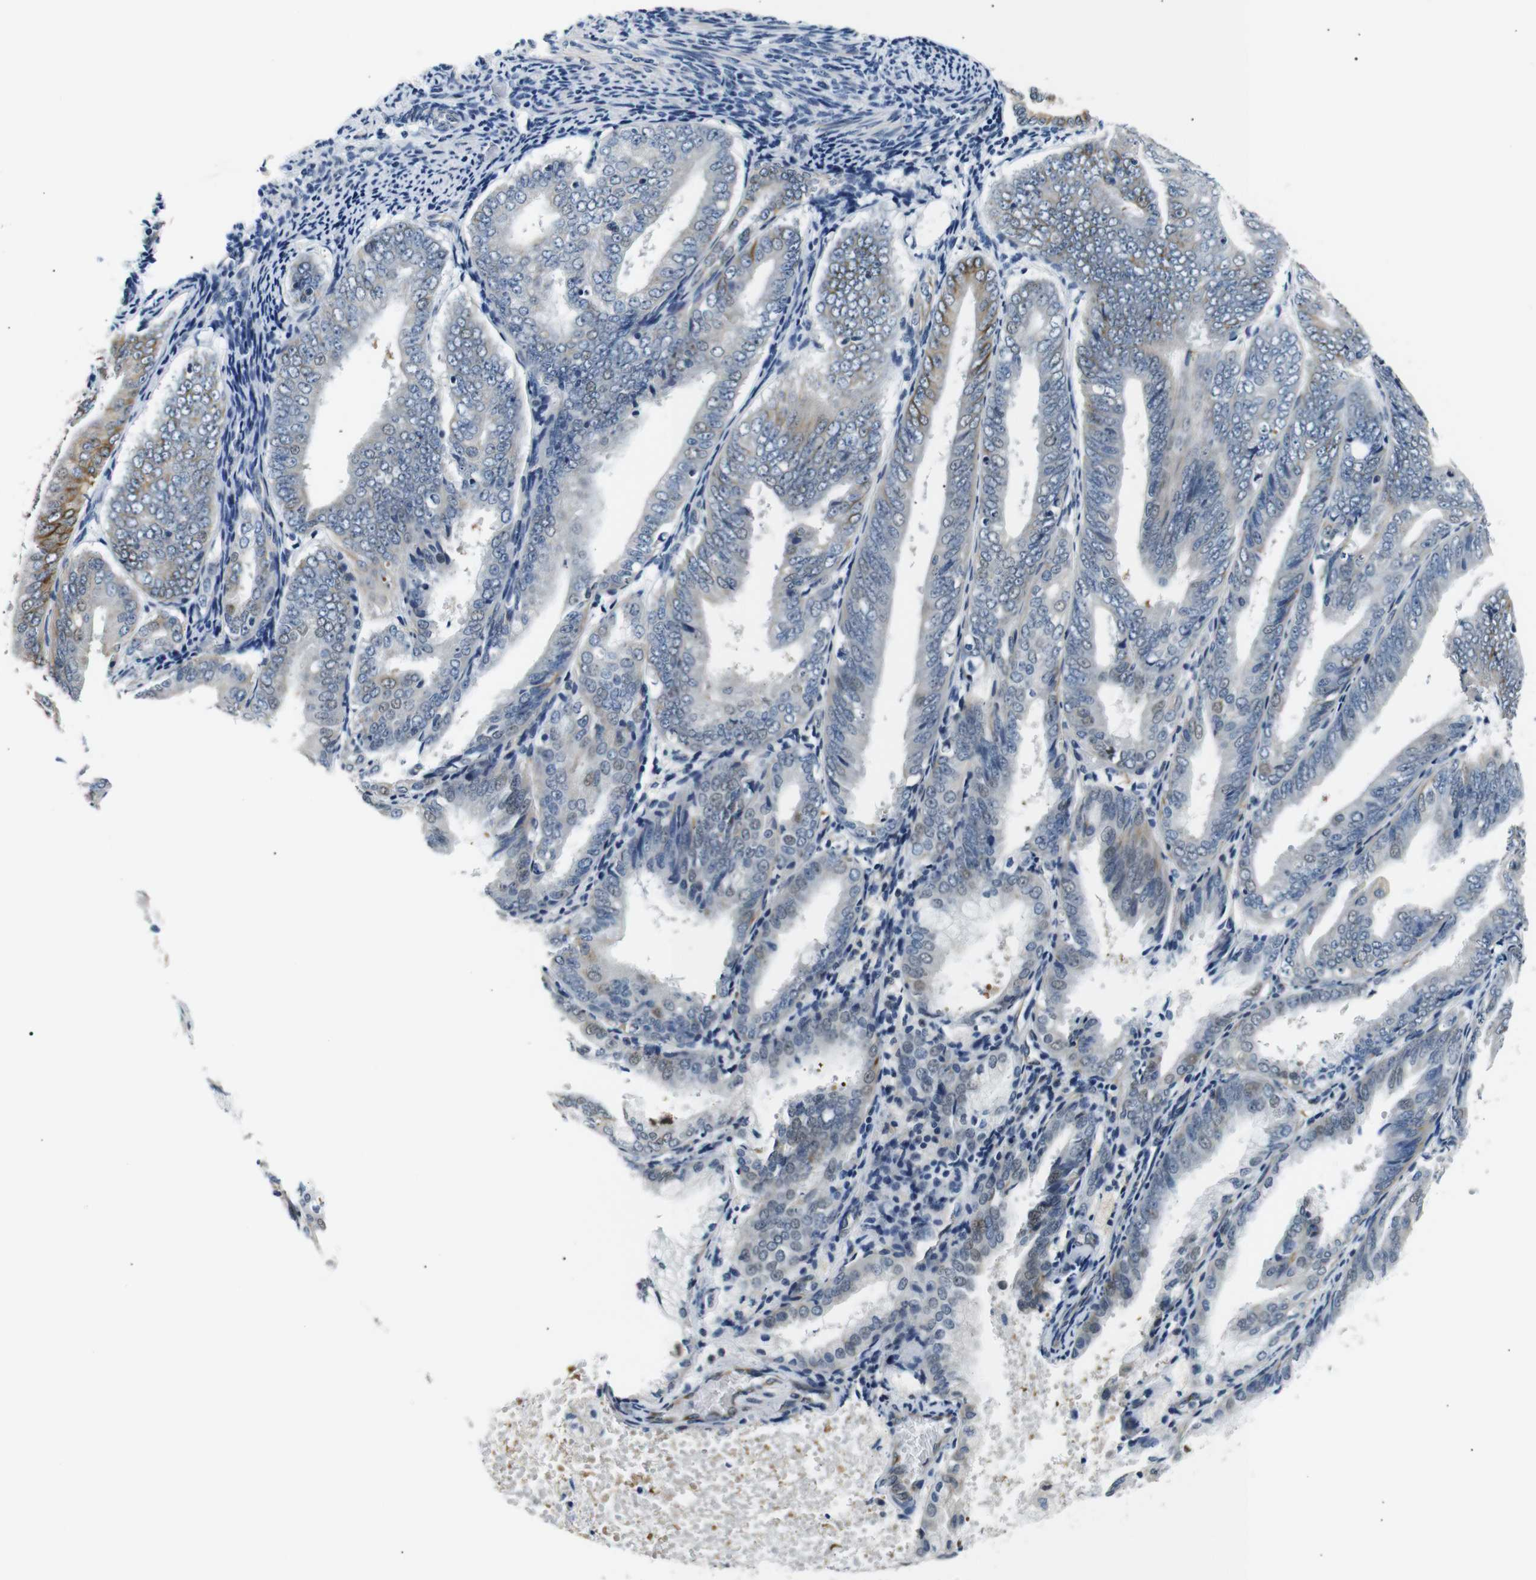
{"staining": {"intensity": "moderate", "quantity": "<25%", "location": "cytoplasmic/membranous,nuclear"}, "tissue": "endometrial cancer", "cell_type": "Tumor cells", "image_type": "cancer", "snomed": [{"axis": "morphology", "description": "Adenocarcinoma, NOS"}, {"axis": "topography", "description": "Endometrium"}], "caption": "Tumor cells display low levels of moderate cytoplasmic/membranous and nuclear expression in approximately <25% of cells in human endometrial cancer.", "gene": "TAFA1", "patient": {"sex": "female", "age": 63}}